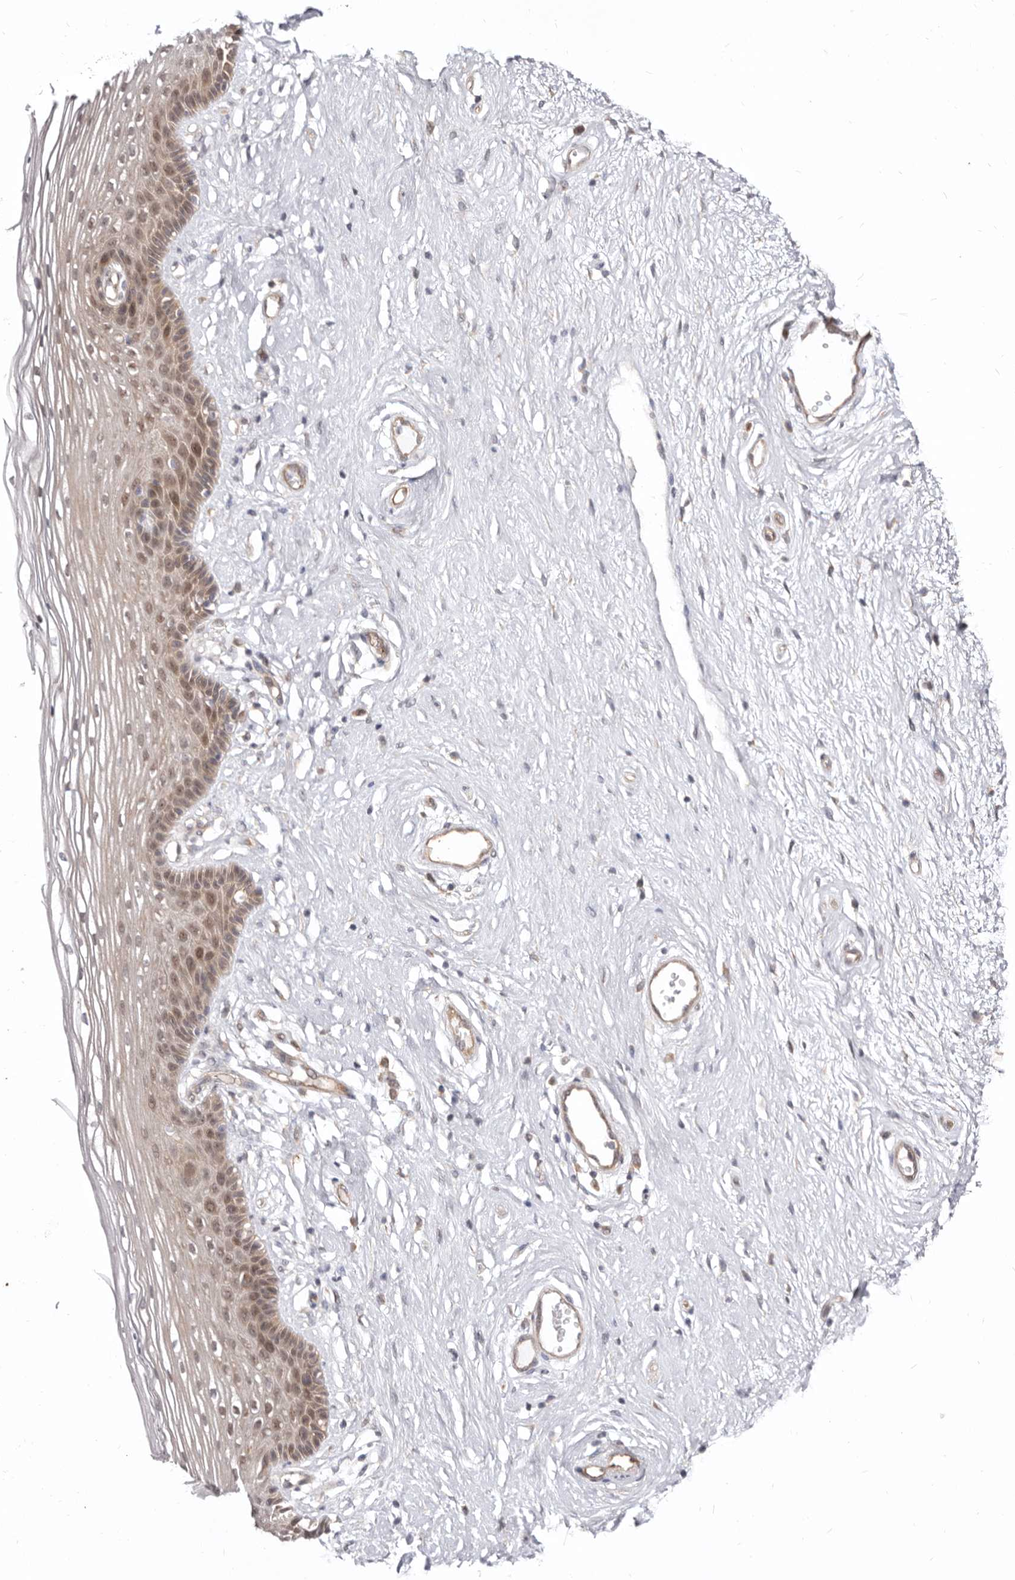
{"staining": {"intensity": "weak", "quantity": "25%-75%", "location": "cytoplasmic/membranous"}, "tissue": "vagina", "cell_type": "Squamous epithelial cells", "image_type": "normal", "snomed": [{"axis": "morphology", "description": "Normal tissue, NOS"}, {"axis": "topography", "description": "Vagina"}], "caption": "Immunohistochemistry photomicrograph of benign vagina stained for a protein (brown), which reveals low levels of weak cytoplasmic/membranous positivity in about 25%-75% of squamous epithelial cells.", "gene": "GPATCH4", "patient": {"sex": "female", "age": 46}}